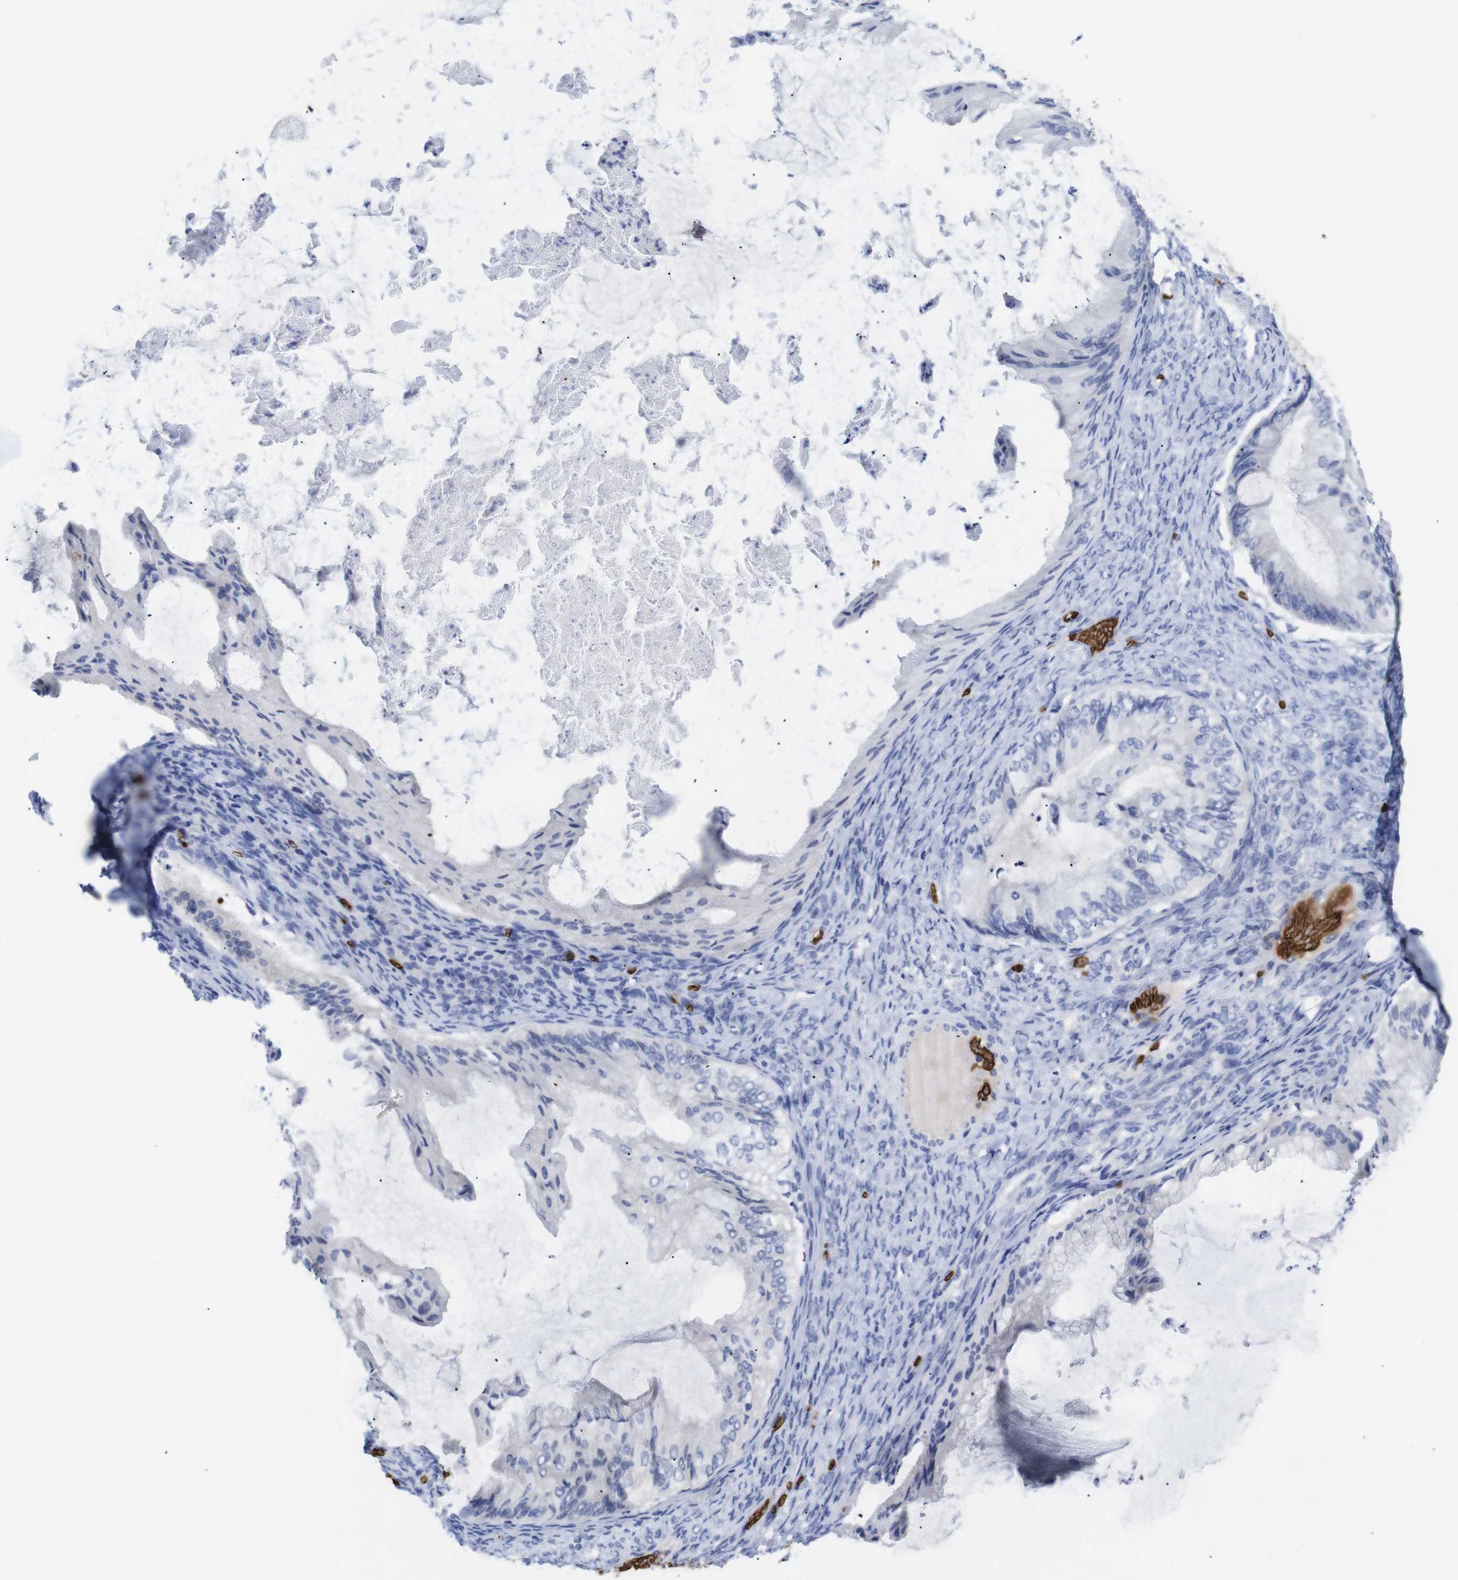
{"staining": {"intensity": "negative", "quantity": "none", "location": "none"}, "tissue": "ovarian cancer", "cell_type": "Tumor cells", "image_type": "cancer", "snomed": [{"axis": "morphology", "description": "Cystadenocarcinoma, mucinous, NOS"}, {"axis": "topography", "description": "Ovary"}], "caption": "Immunohistochemistry micrograph of human mucinous cystadenocarcinoma (ovarian) stained for a protein (brown), which demonstrates no positivity in tumor cells.", "gene": "S1PR2", "patient": {"sex": "female", "age": 61}}